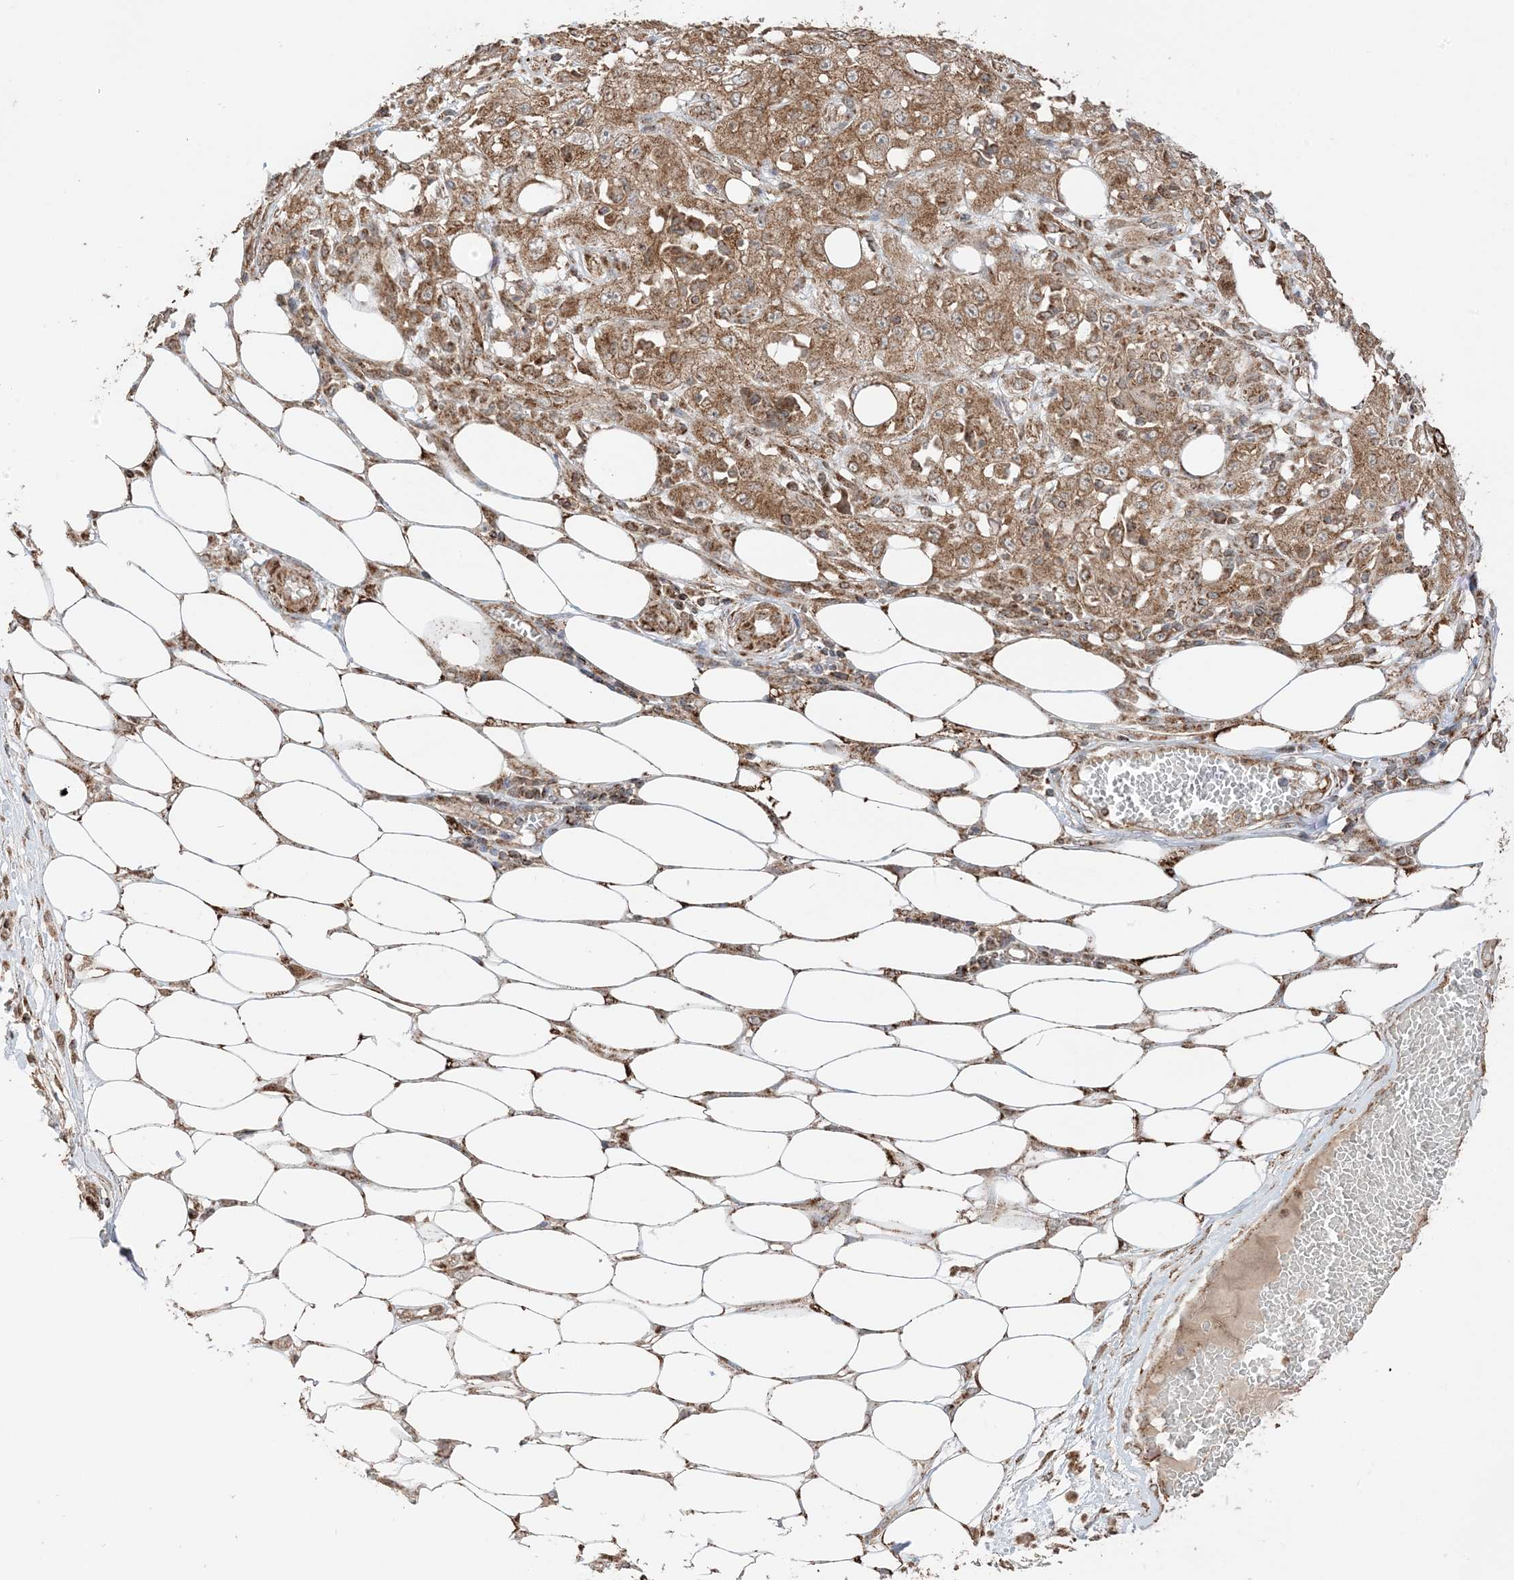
{"staining": {"intensity": "moderate", "quantity": ">75%", "location": "cytoplasmic/membranous"}, "tissue": "skin cancer", "cell_type": "Tumor cells", "image_type": "cancer", "snomed": [{"axis": "morphology", "description": "Squamous cell carcinoma, NOS"}, {"axis": "morphology", "description": "Squamous cell carcinoma, metastatic, NOS"}, {"axis": "topography", "description": "Skin"}, {"axis": "topography", "description": "Lymph node"}], "caption": "Protein staining by immunohistochemistry (IHC) exhibits moderate cytoplasmic/membranous staining in about >75% of tumor cells in skin metastatic squamous cell carcinoma. The staining was performed using DAB (3,3'-diaminobenzidine), with brown indicating positive protein expression. Nuclei are stained blue with hematoxylin.", "gene": "N4BP3", "patient": {"sex": "male", "age": 75}}